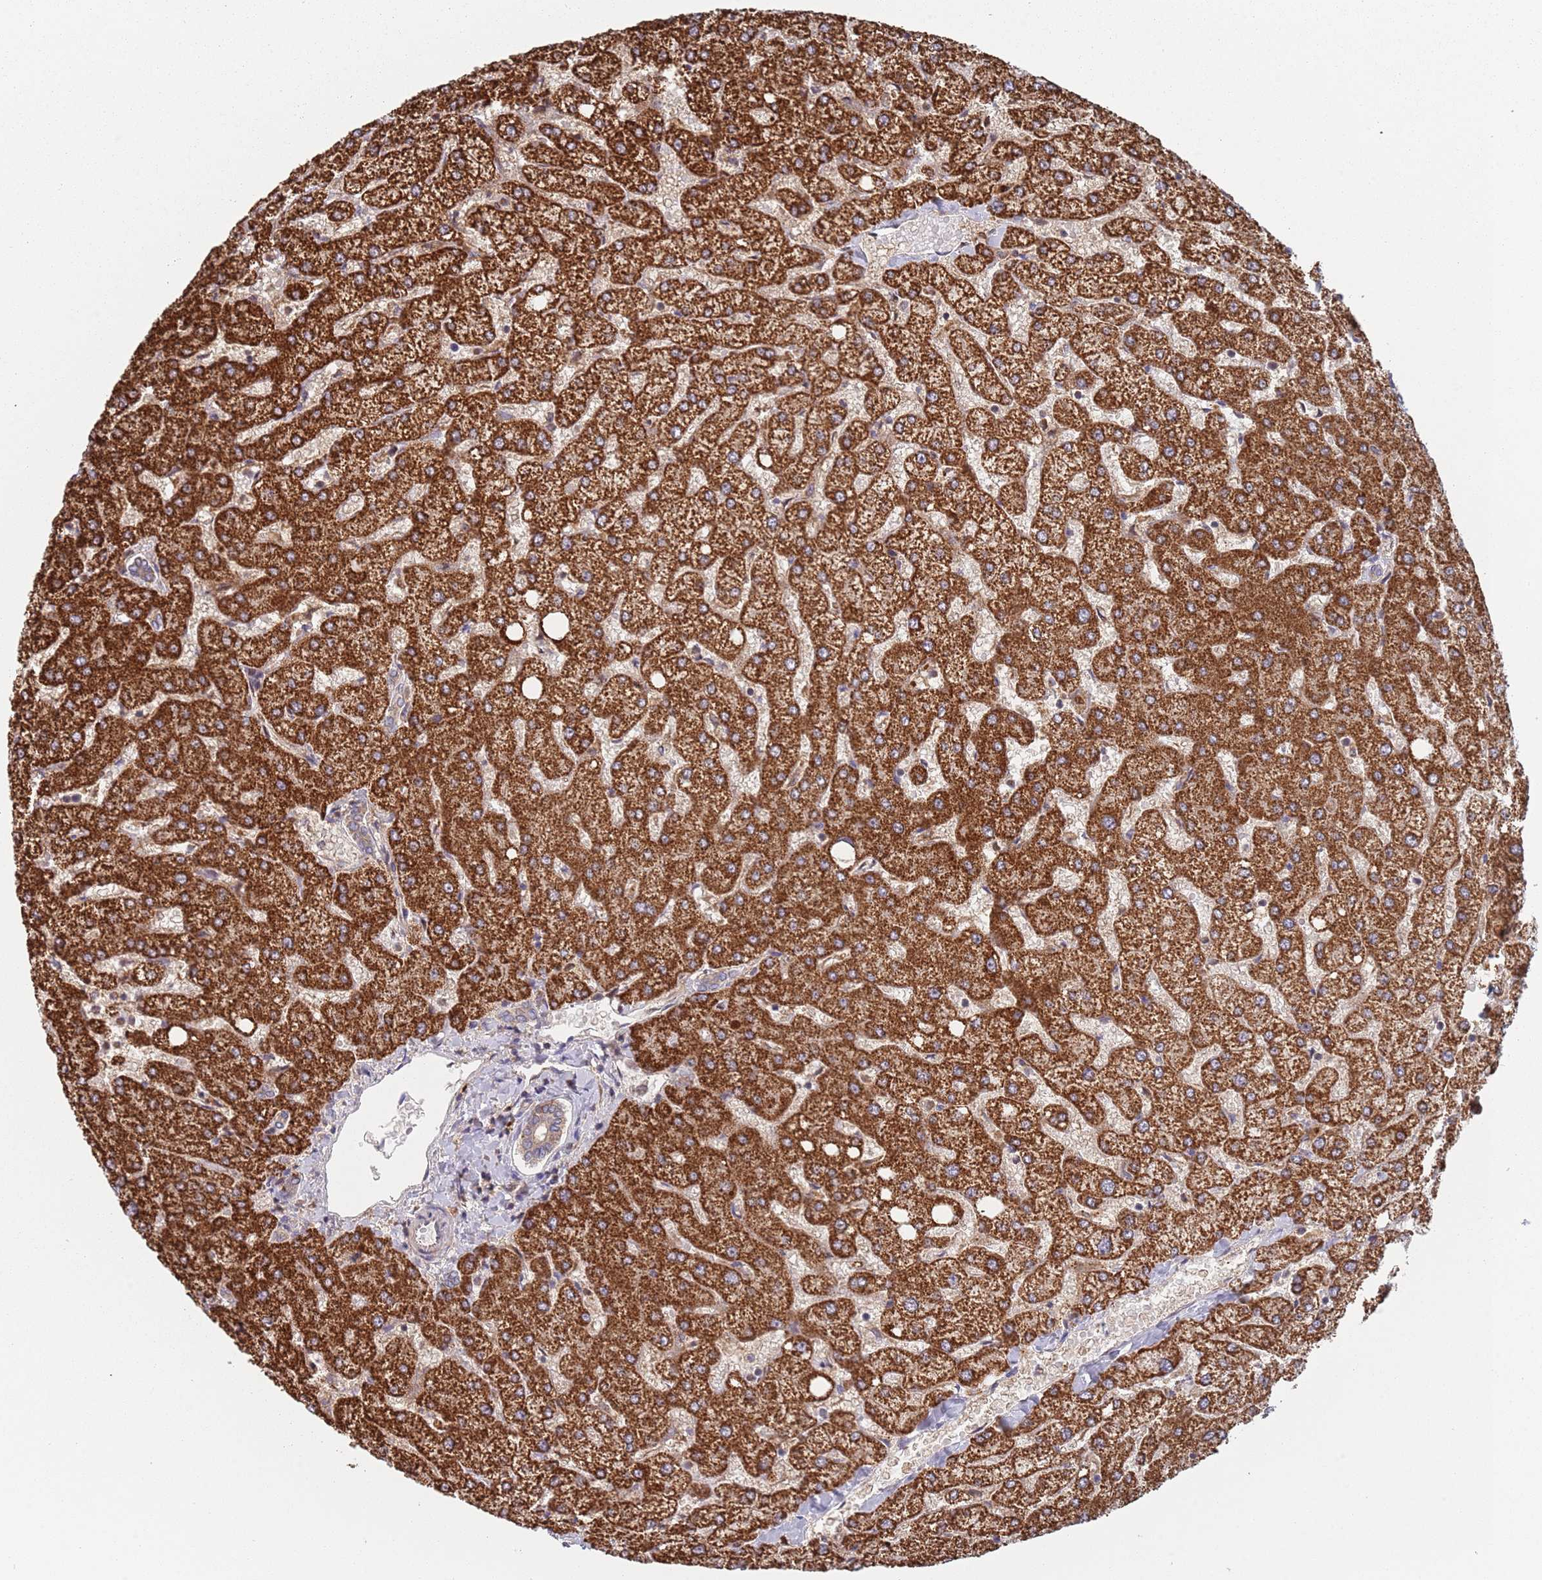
{"staining": {"intensity": "weak", "quantity": "25%-75%", "location": "cytoplasmic/membranous"}, "tissue": "liver", "cell_type": "Cholangiocytes", "image_type": "normal", "snomed": [{"axis": "morphology", "description": "Normal tissue, NOS"}, {"axis": "topography", "description": "Liver"}], "caption": "Weak cytoplasmic/membranous expression for a protein is appreciated in approximately 25%-75% of cholangiocytes of benign liver using IHC.", "gene": "GDI1", "patient": {"sex": "female", "age": 54}}